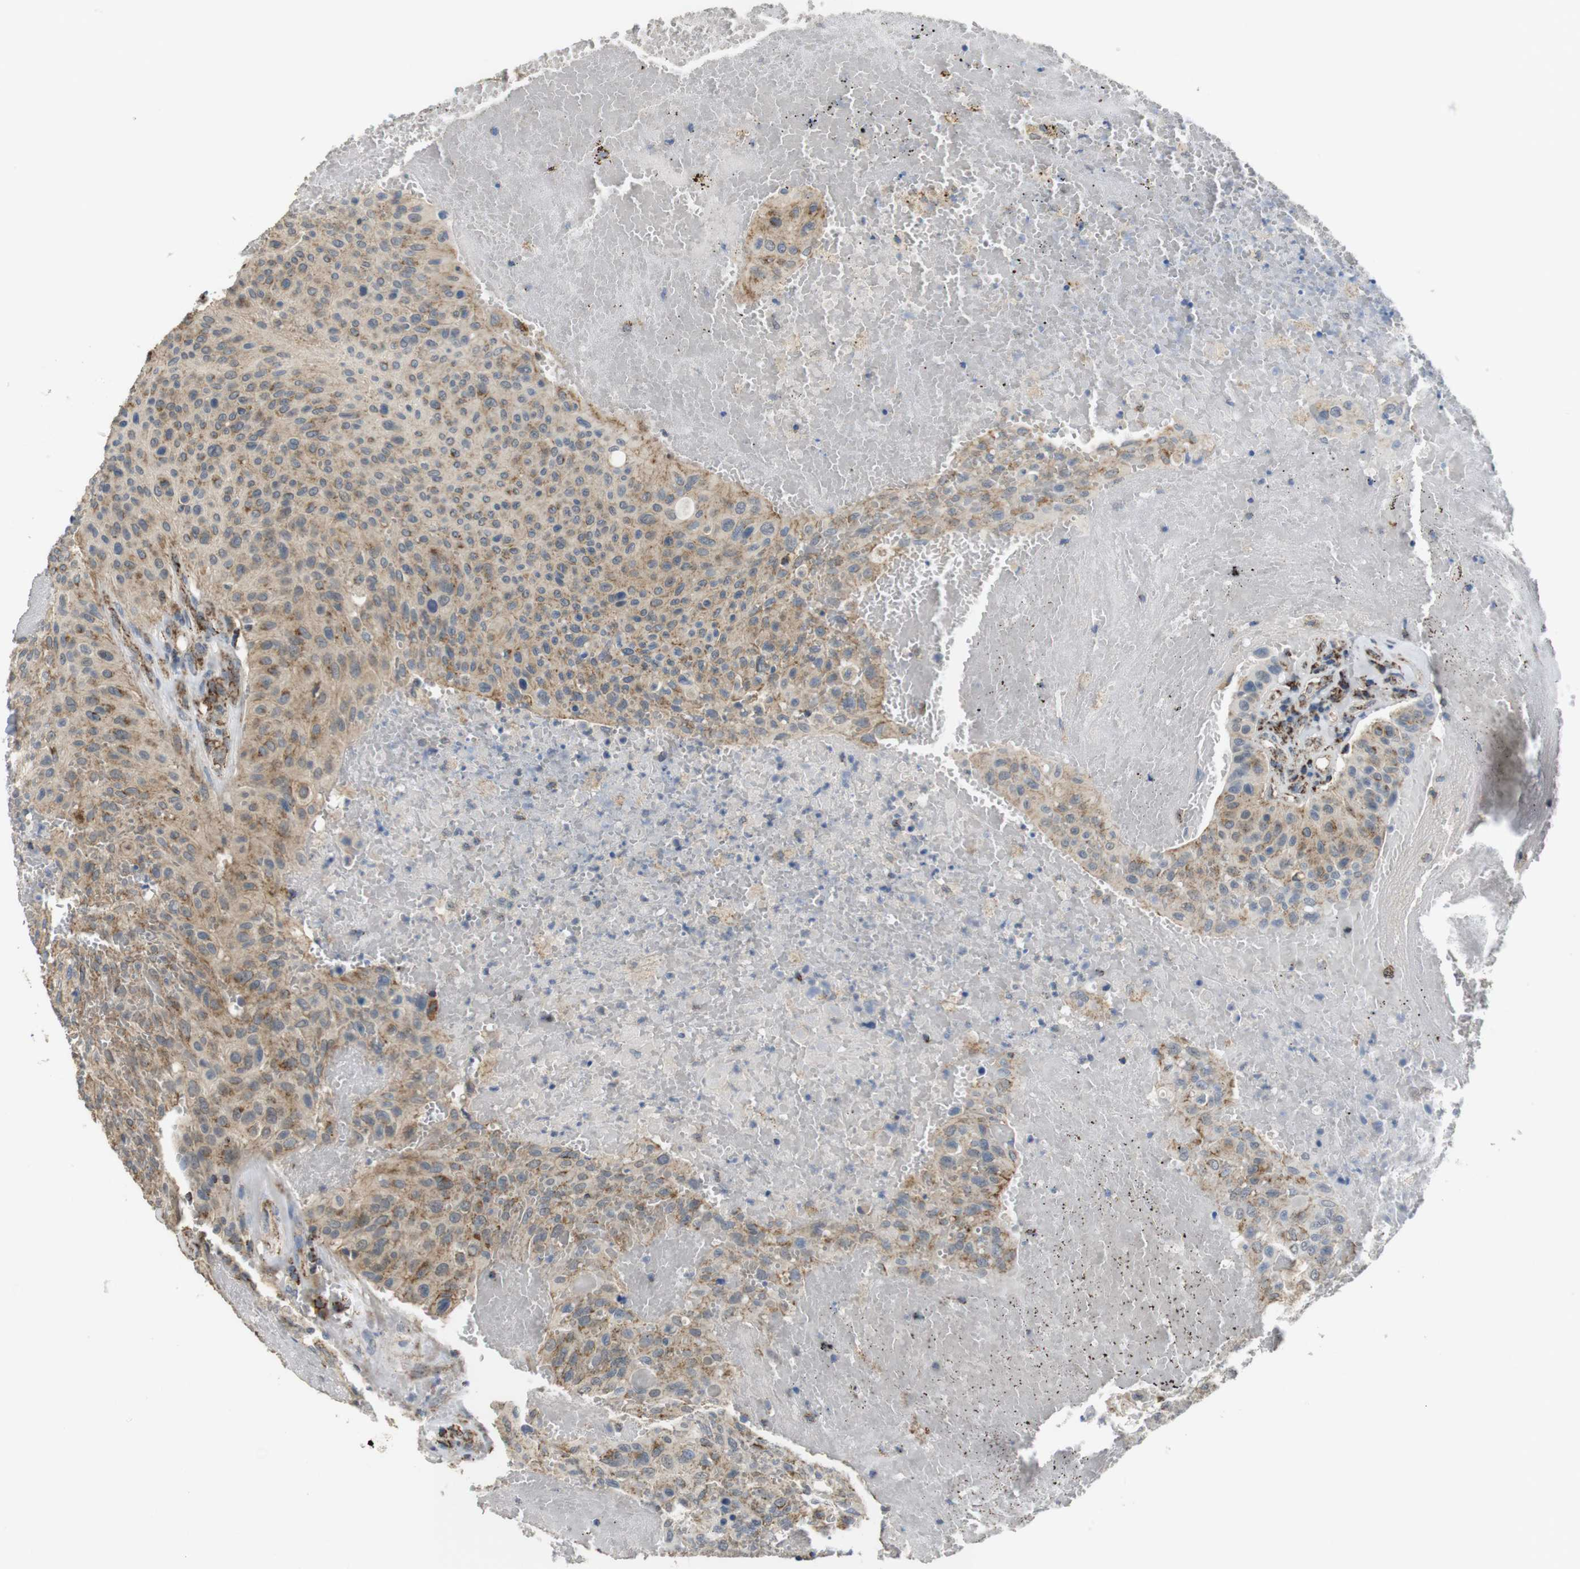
{"staining": {"intensity": "moderate", "quantity": ">75%", "location": "cytoplasmic/membranous"}, "tissue": "urothelial cancer", "cell_type": "Tumor cells", "image_type": "cancer", "snomed": [{"axis": "morphology", "description": "Urothelial carcinoma, High grade"}, {"axis": "topography", "description": "Urinary bladder"}], "caption": "Human high-grade urothelial carcinoma stained with a brown dye demonstrates moderate cytoplasmic/membranous positive positivity in about >75% of tumor cells.", "gene": "CALHM2", "patient": {"sex": "male", "age": 66}}